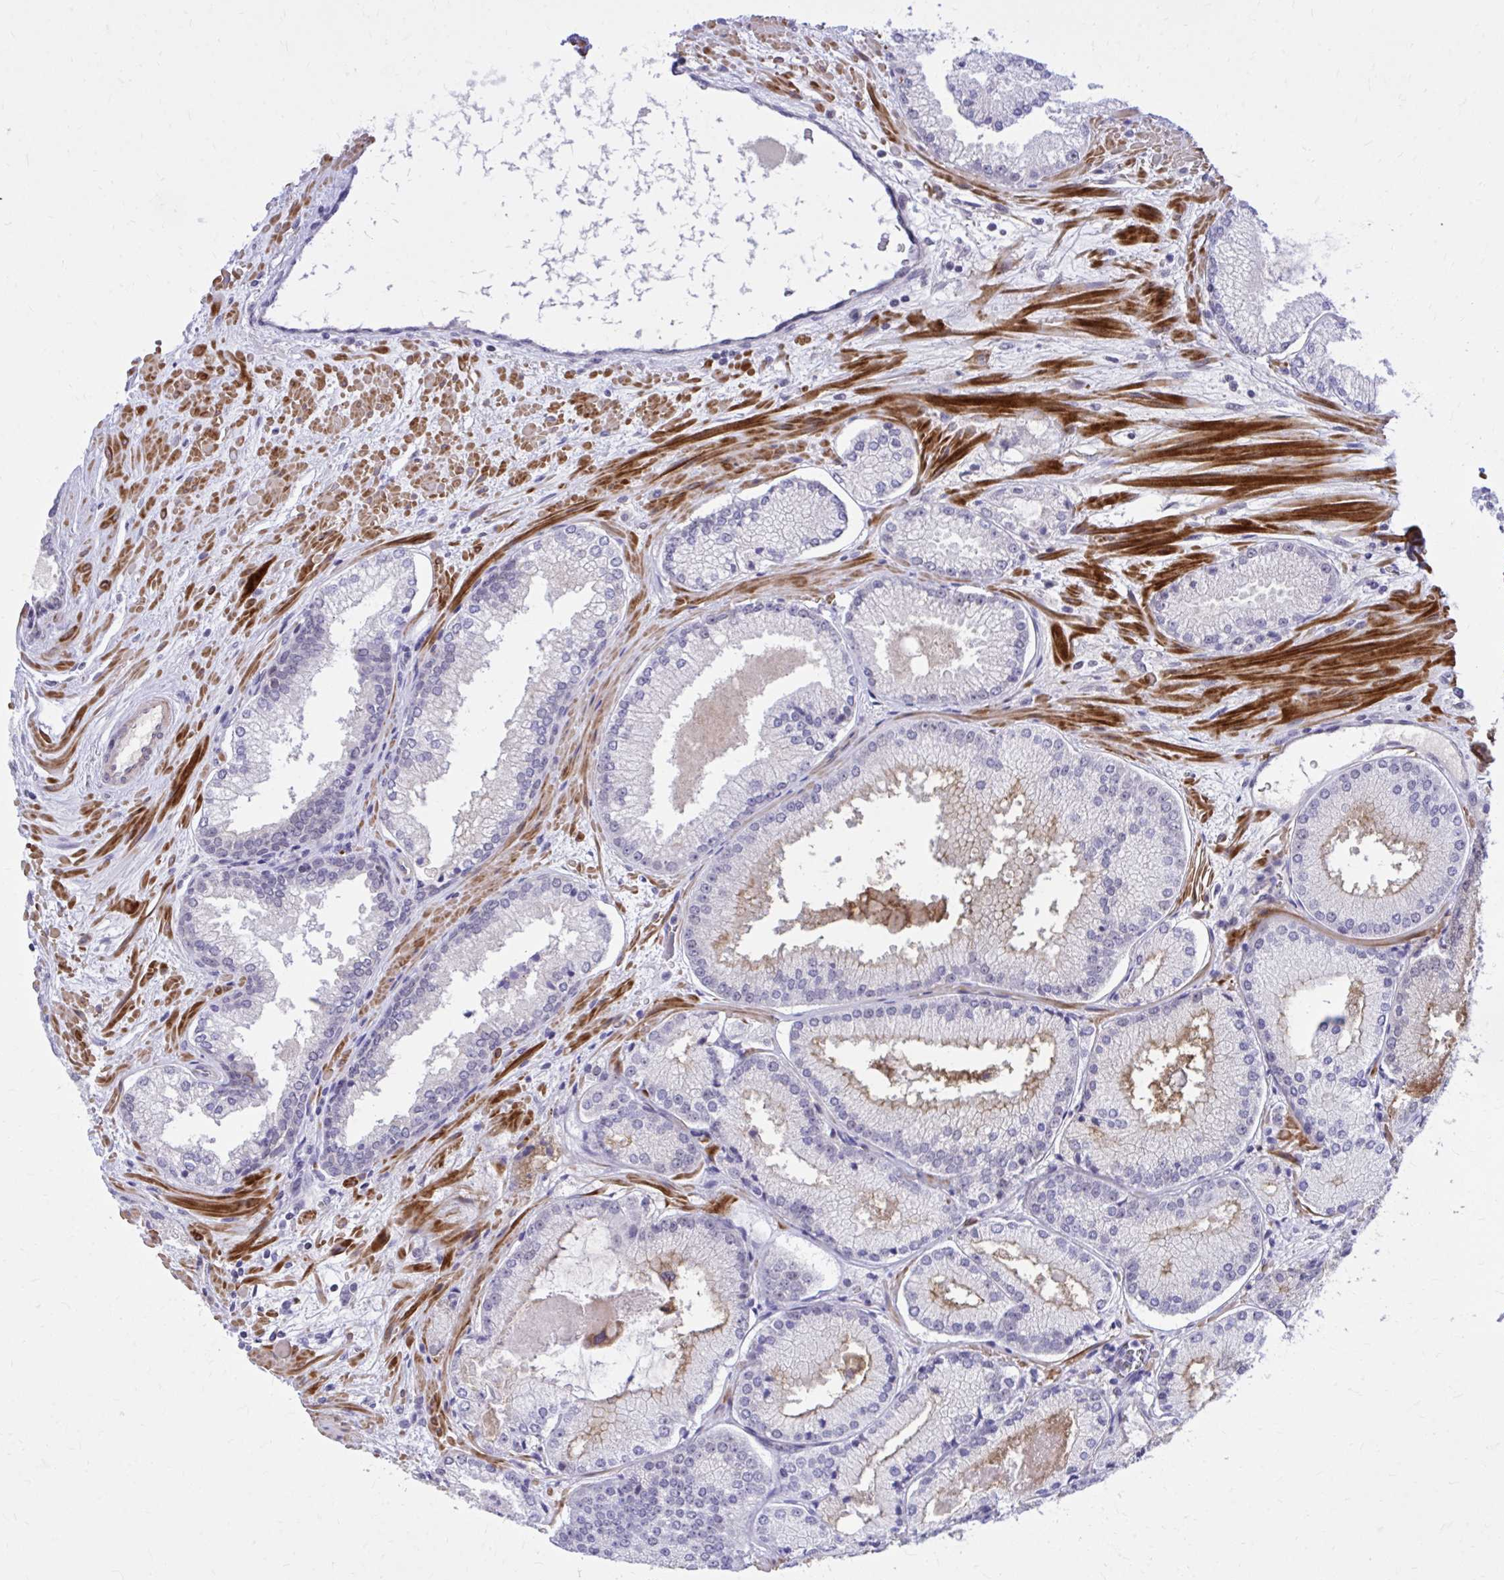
{"staining": {"intensity": "weak", "quantity": "<25%", "location": "cytoplasmic/membranous"}, "tissue": "prostate cancer", "cell_type": "Tumor cells", "image_type": "cancer", "snomed": [{"axis": "morphology", "description": "Adenocarcinoma, High grade"}, {"axis": "topography", "description": "Prostate"}], "caption": "The photomicrograph shows no significant staining in tumor cells of adenocarcinoma (high-grade) (prostate).", "gene": "ZBTB25", "patient": {"sex": "male", "age": 73}}